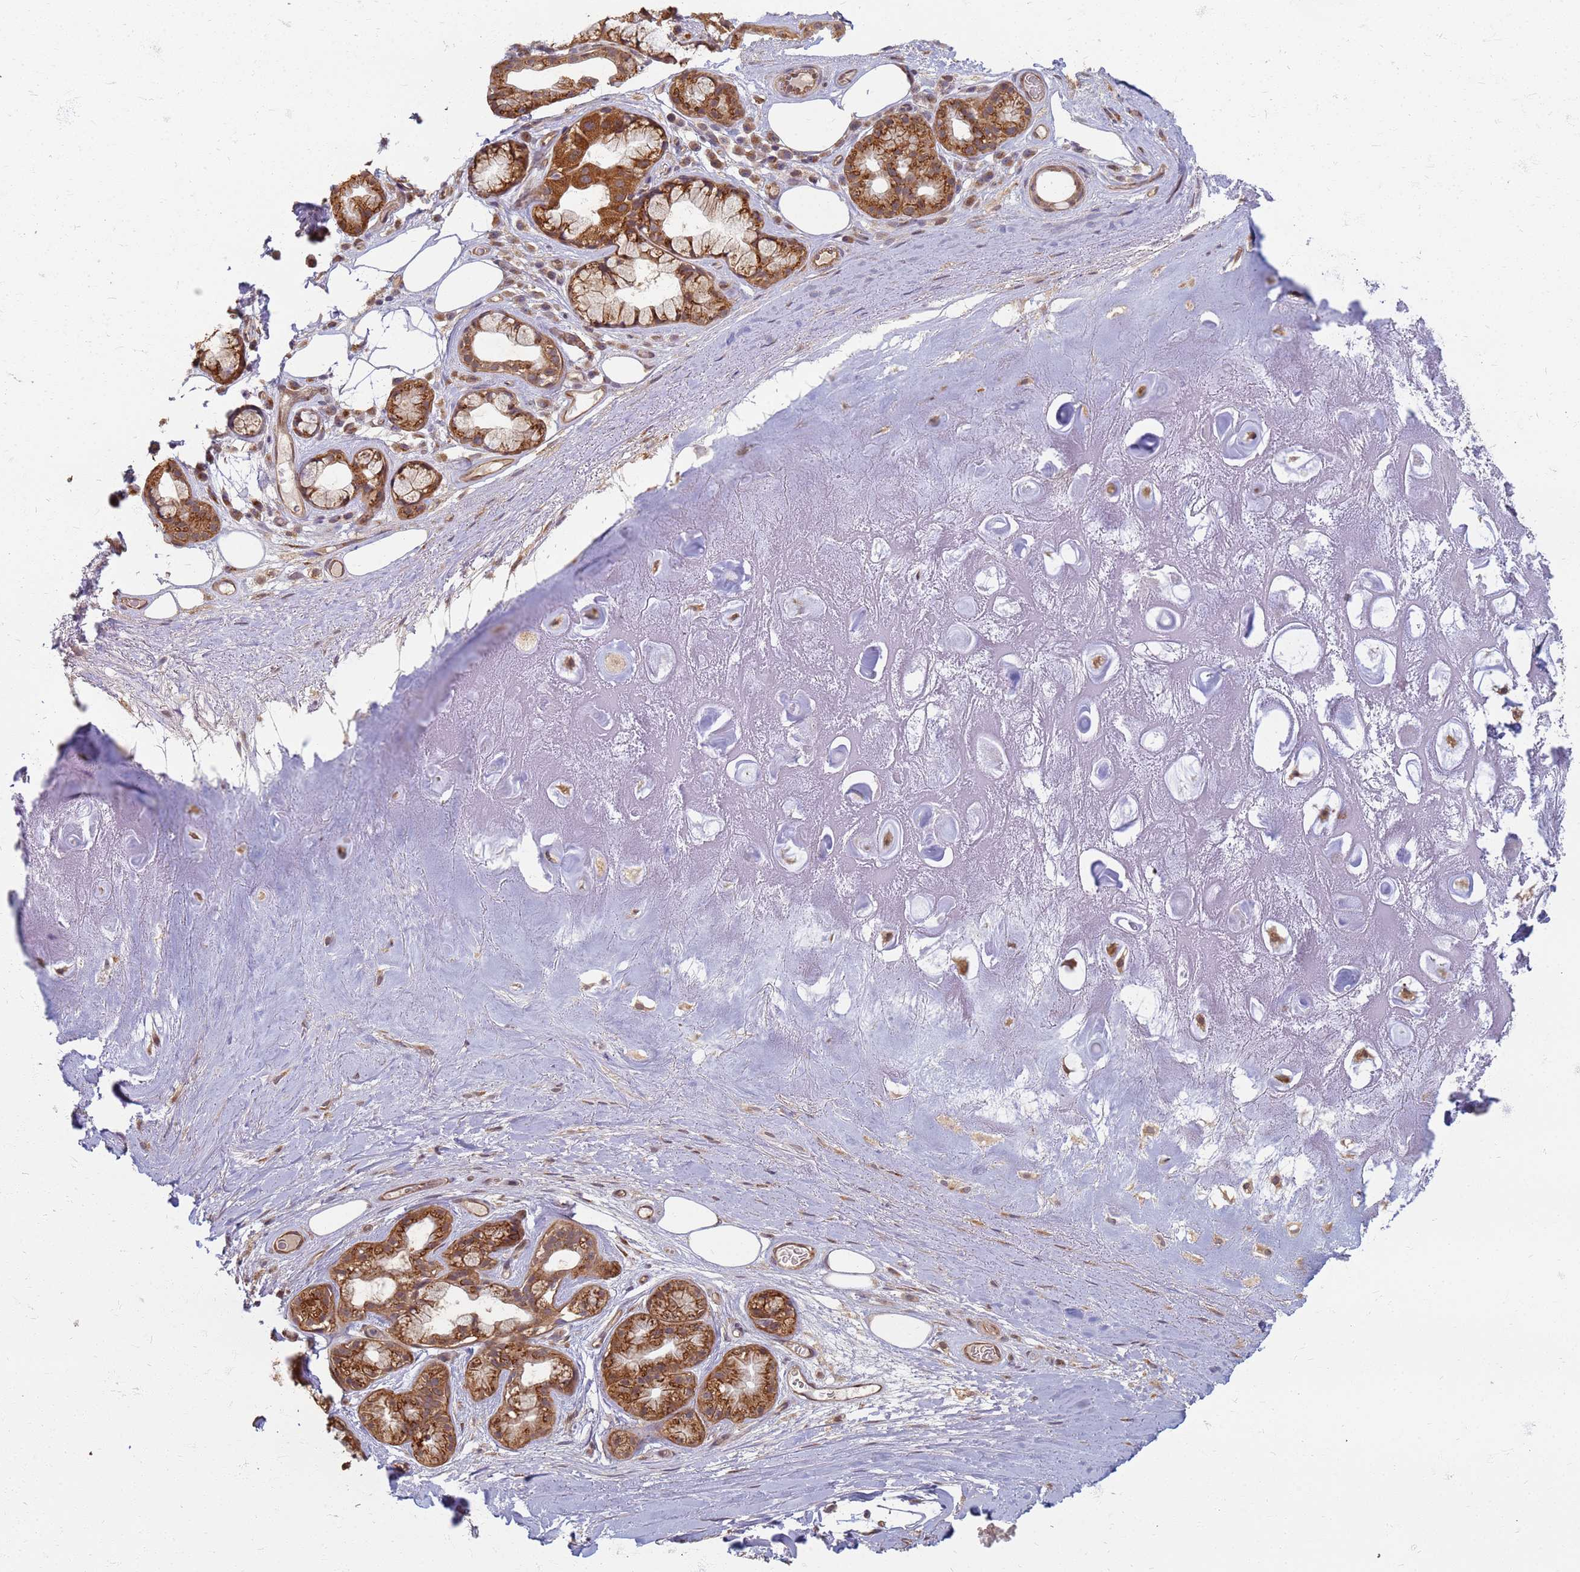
{"staining": {"intensity": "negative", "quantity": "none", "location": "none"}, "tissue": "adipose tissue", "cell_type": "Adipocytes", "image_type": "normal", "snomed": [{"axis": "morphology", "description": "Normal tissue, NOS"}, {"axis": "topography", "description": "Cartilage tissue"}], "caption": "Human adipose tissue stained for a protein using immunohistochemistry (IHC) exhibits no expression in adipocytes.", "gene": "ITGB4", "patient": {"sex": "male", "age": 81}}